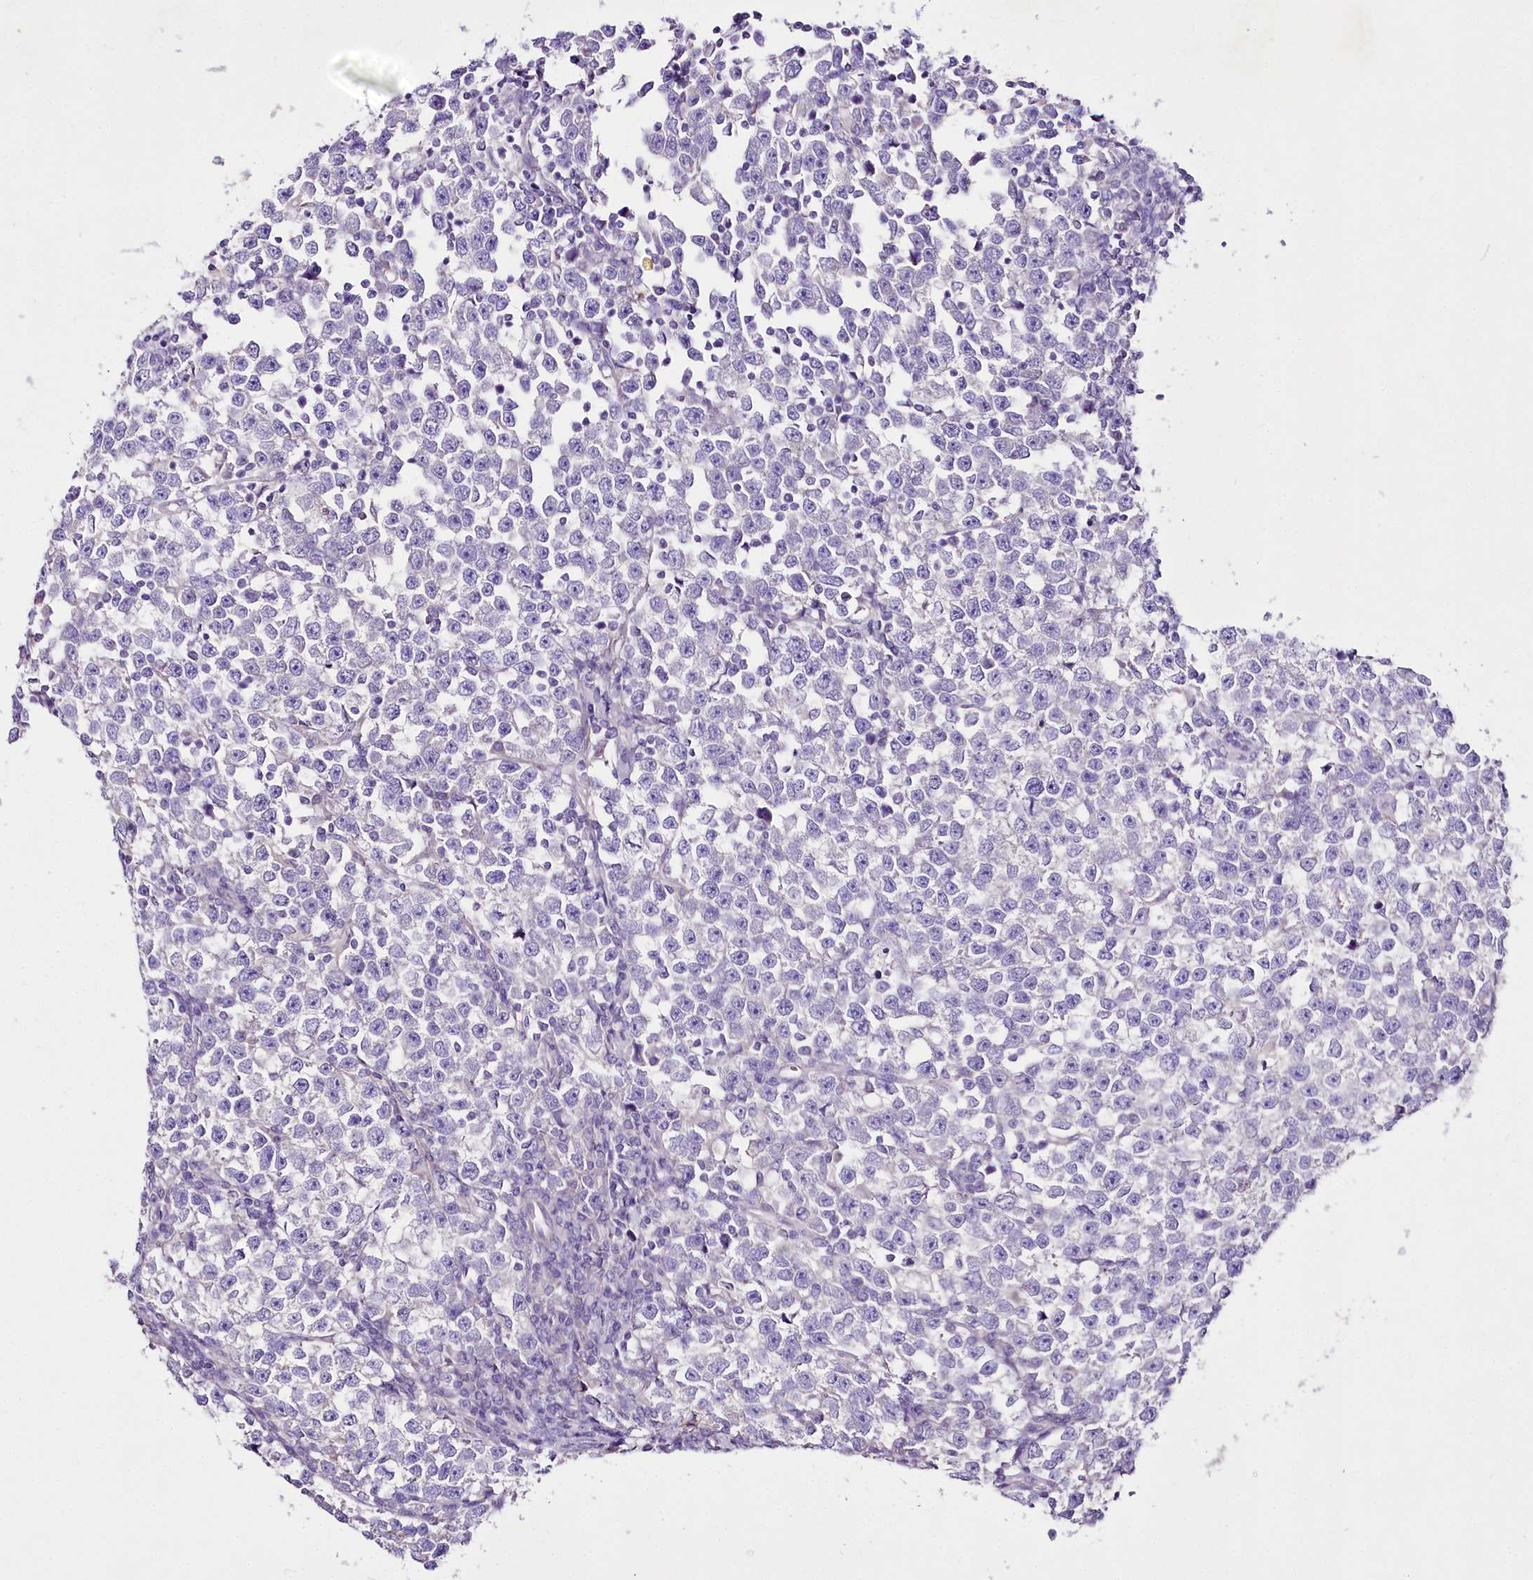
{"staining": {"intensity": "negative", "quantity": "none", "location": "none"}, "tissue": "testis cancer", "cell_type": "Tumor cells", "image_type": "cancer", "snomed": [{"axis": "morphology", "description": "Normal tissue, NOS"}, {"axis": "morphology", "description": "Seminoma, NOS"}, {"axis": "topography", "description": "Testis"}], "caption": "An IHC histopathology image of seminoma (testis) is shown. There is no staining in tumor cells of seminoma (testis). (DAB (3,3'-diaminobenzidine) immunohistochemistry with hematoxylin counter stain).", "gene": "LRRC14B", "patient": {"sex": "male", "age": 43}}